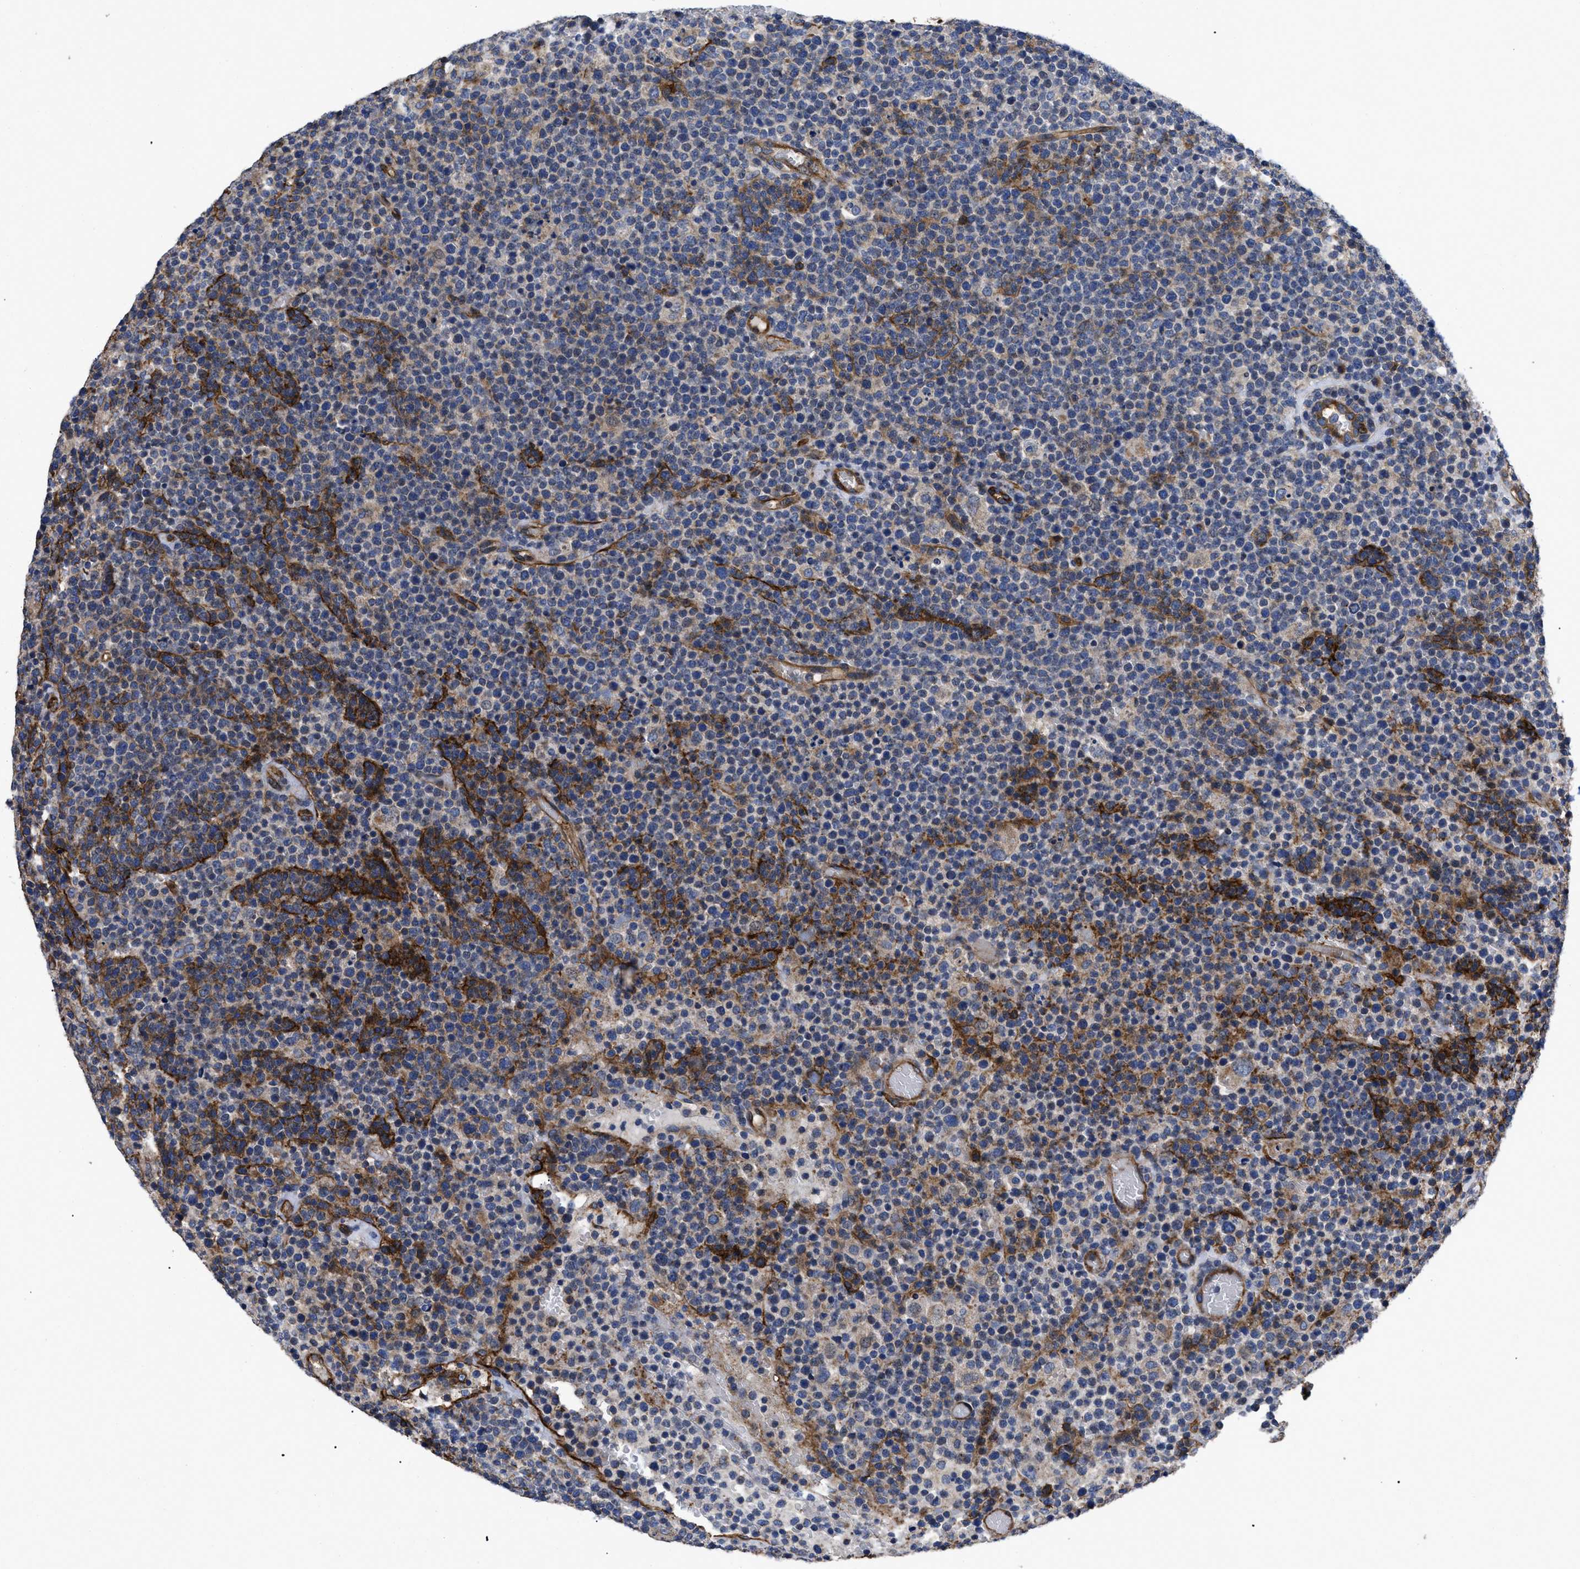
{"staining": {"intensity": "moderate", "quantity": "<25%", "location": "cytoplasmic/membranous"}, "tissue": "lymphoma", "cell_type": "Tumor cells", "image_type": "cancer", "snomed": [{"axis": "morphology", "description": "Malignant lymphoma, non-Hodgkin's type, High grade"}, {"axis": "topography", "description": "Lymph node"}], "caption": "A high-resolution histopathology image shows immunohistochemistry (IHC) staining of lymphoma, which shows moderate cytoplasmic/membranous expression in about <25% of tumor cells.", "gene": "NT5E", "patient": {"sex": "male", "age": 61}}